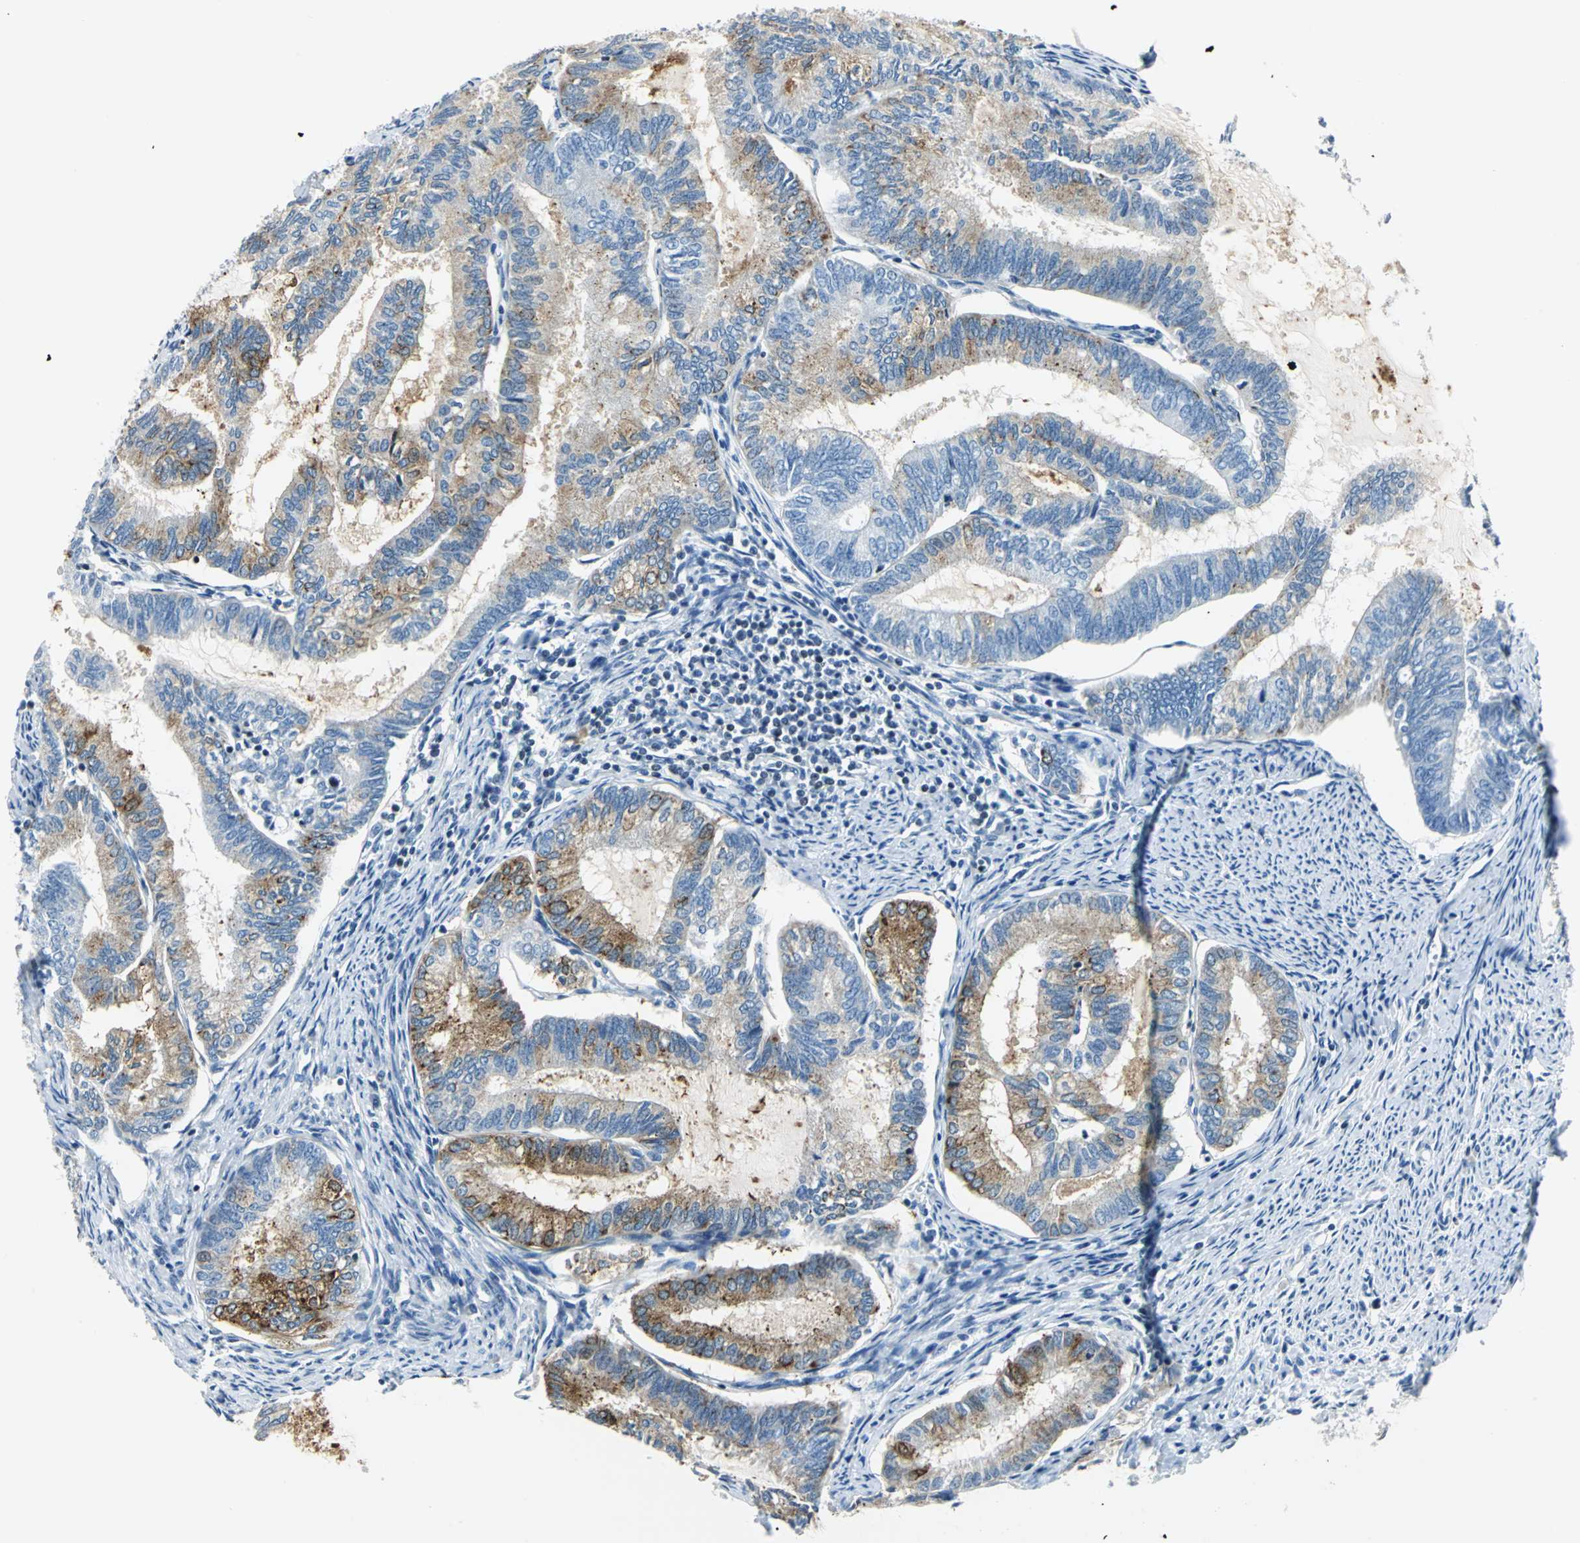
{"staining": {"intensity": "strong", "quantity": "25%-75%", "location": "cytoplasmic/membranous"}, "tissue": "endometrial cancer", "cell_type": "Tumor cells", "image_type": "cancer", "snomed": [{"axis": "morphology", "description": "Adenocarcinoma, NOS"}, {"axis": "topography", "description": "Endometrium"}], "caption": "Strong cytoplasmic/membranous protein staining is present in about 25%-75% of tumor cells in endometrial adenocarcinoma. (DAB (3,3'-diaminobenzidine) = brown stain, brightfield microscopy at high magnification).", "gene": "HCFC2", "patient": {"sex": "female", "age": 86}}